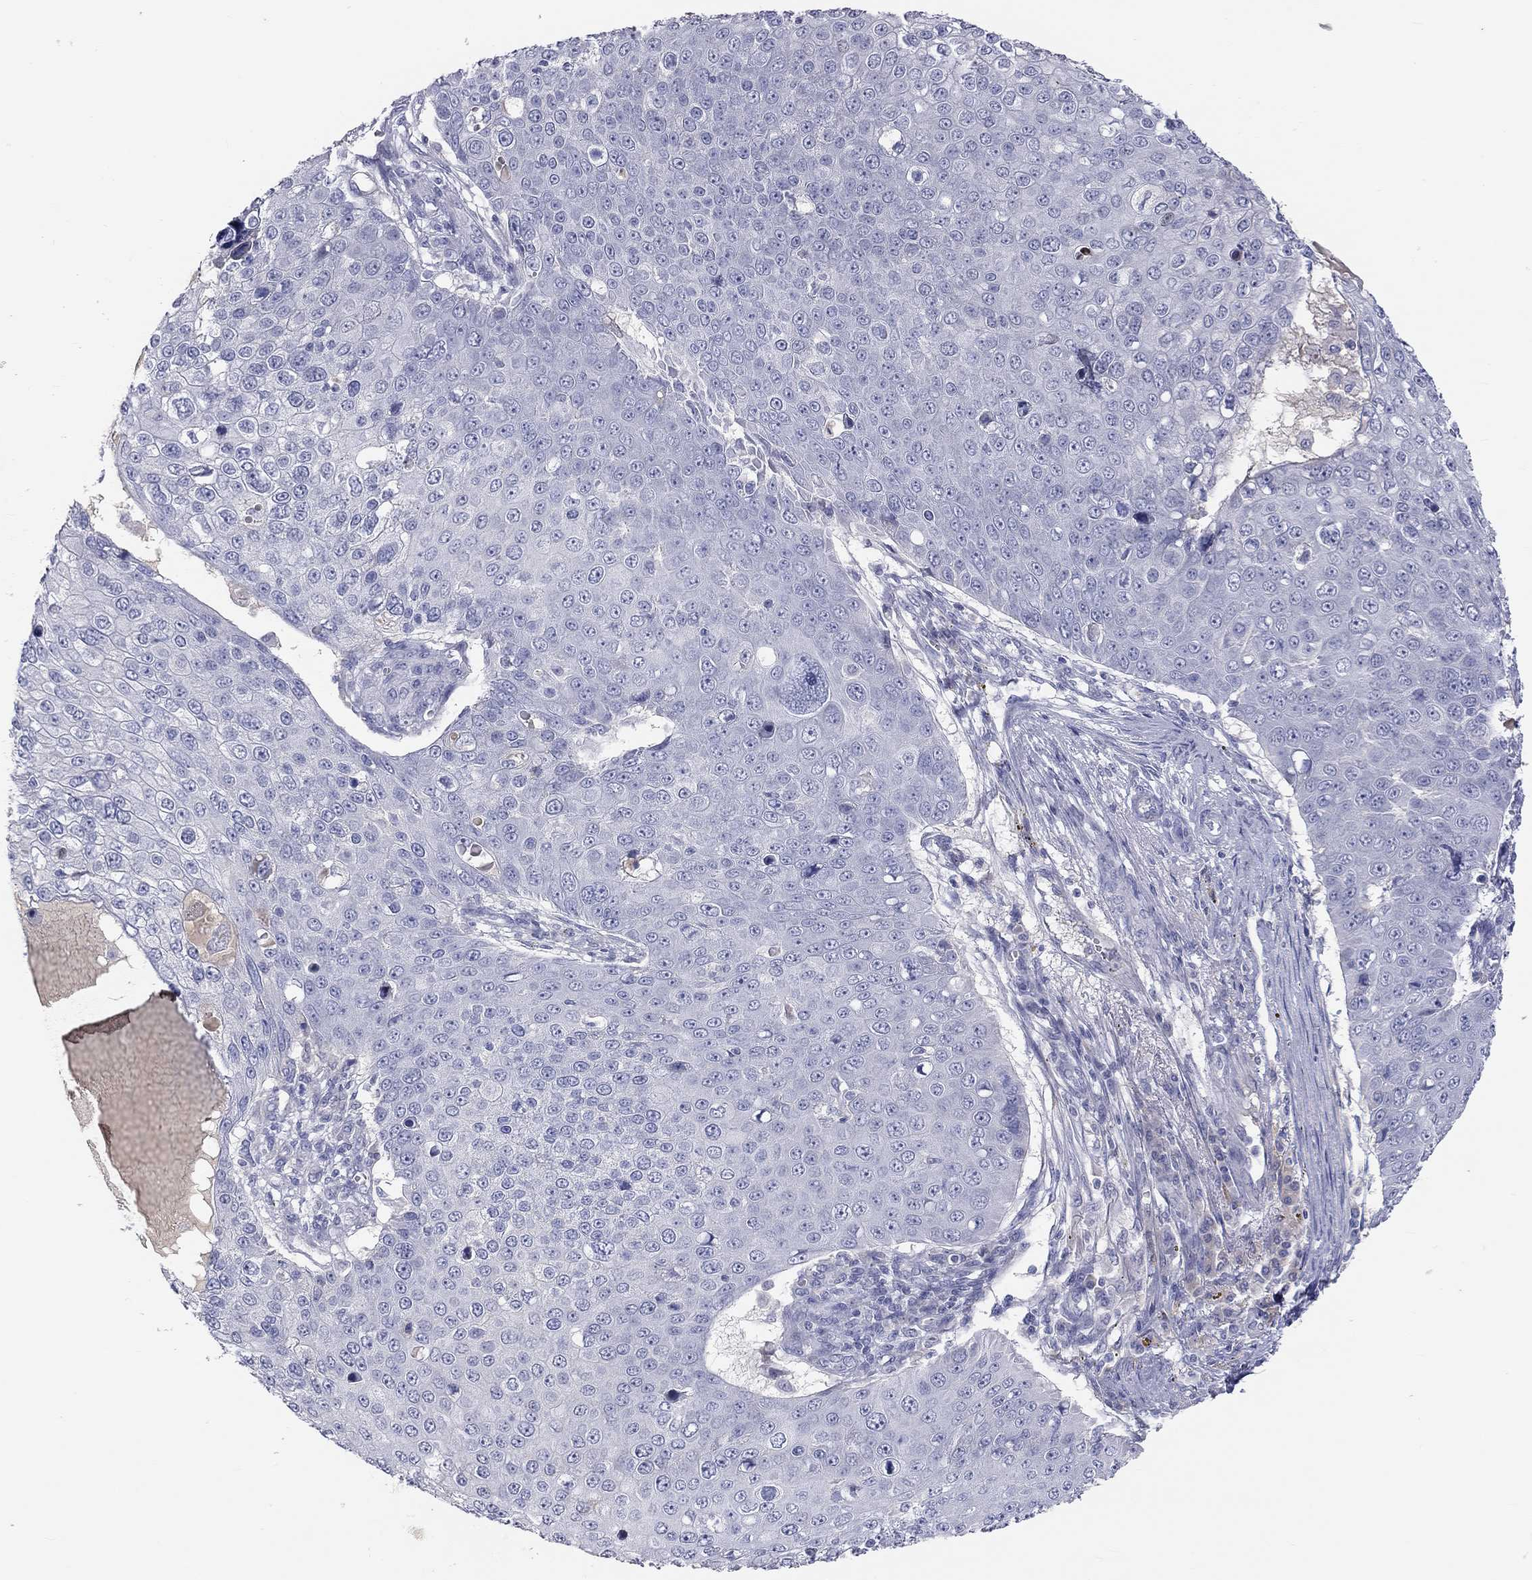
{"staining": {"intensity": "negative", "quantity": "none", "location": "none"}, "tissue": "skin cancer", "cell_type": "Tumor cells", "image_type": "cancer", "snomed": [{"axis": "morphology", "description": "Squamous cell carcinoma, NOS"}, {"axis": "topography", "description": "Skin"}], "caption": "Tumor cells show no significant protein positivity in skin cancer. (Stains: DAB IHC with hematoxylin counter stain, Microscopy: brightfield microscopy at high magnification).", "gene": "ST7L", "patient": {"sex": "male", "age": 71}}